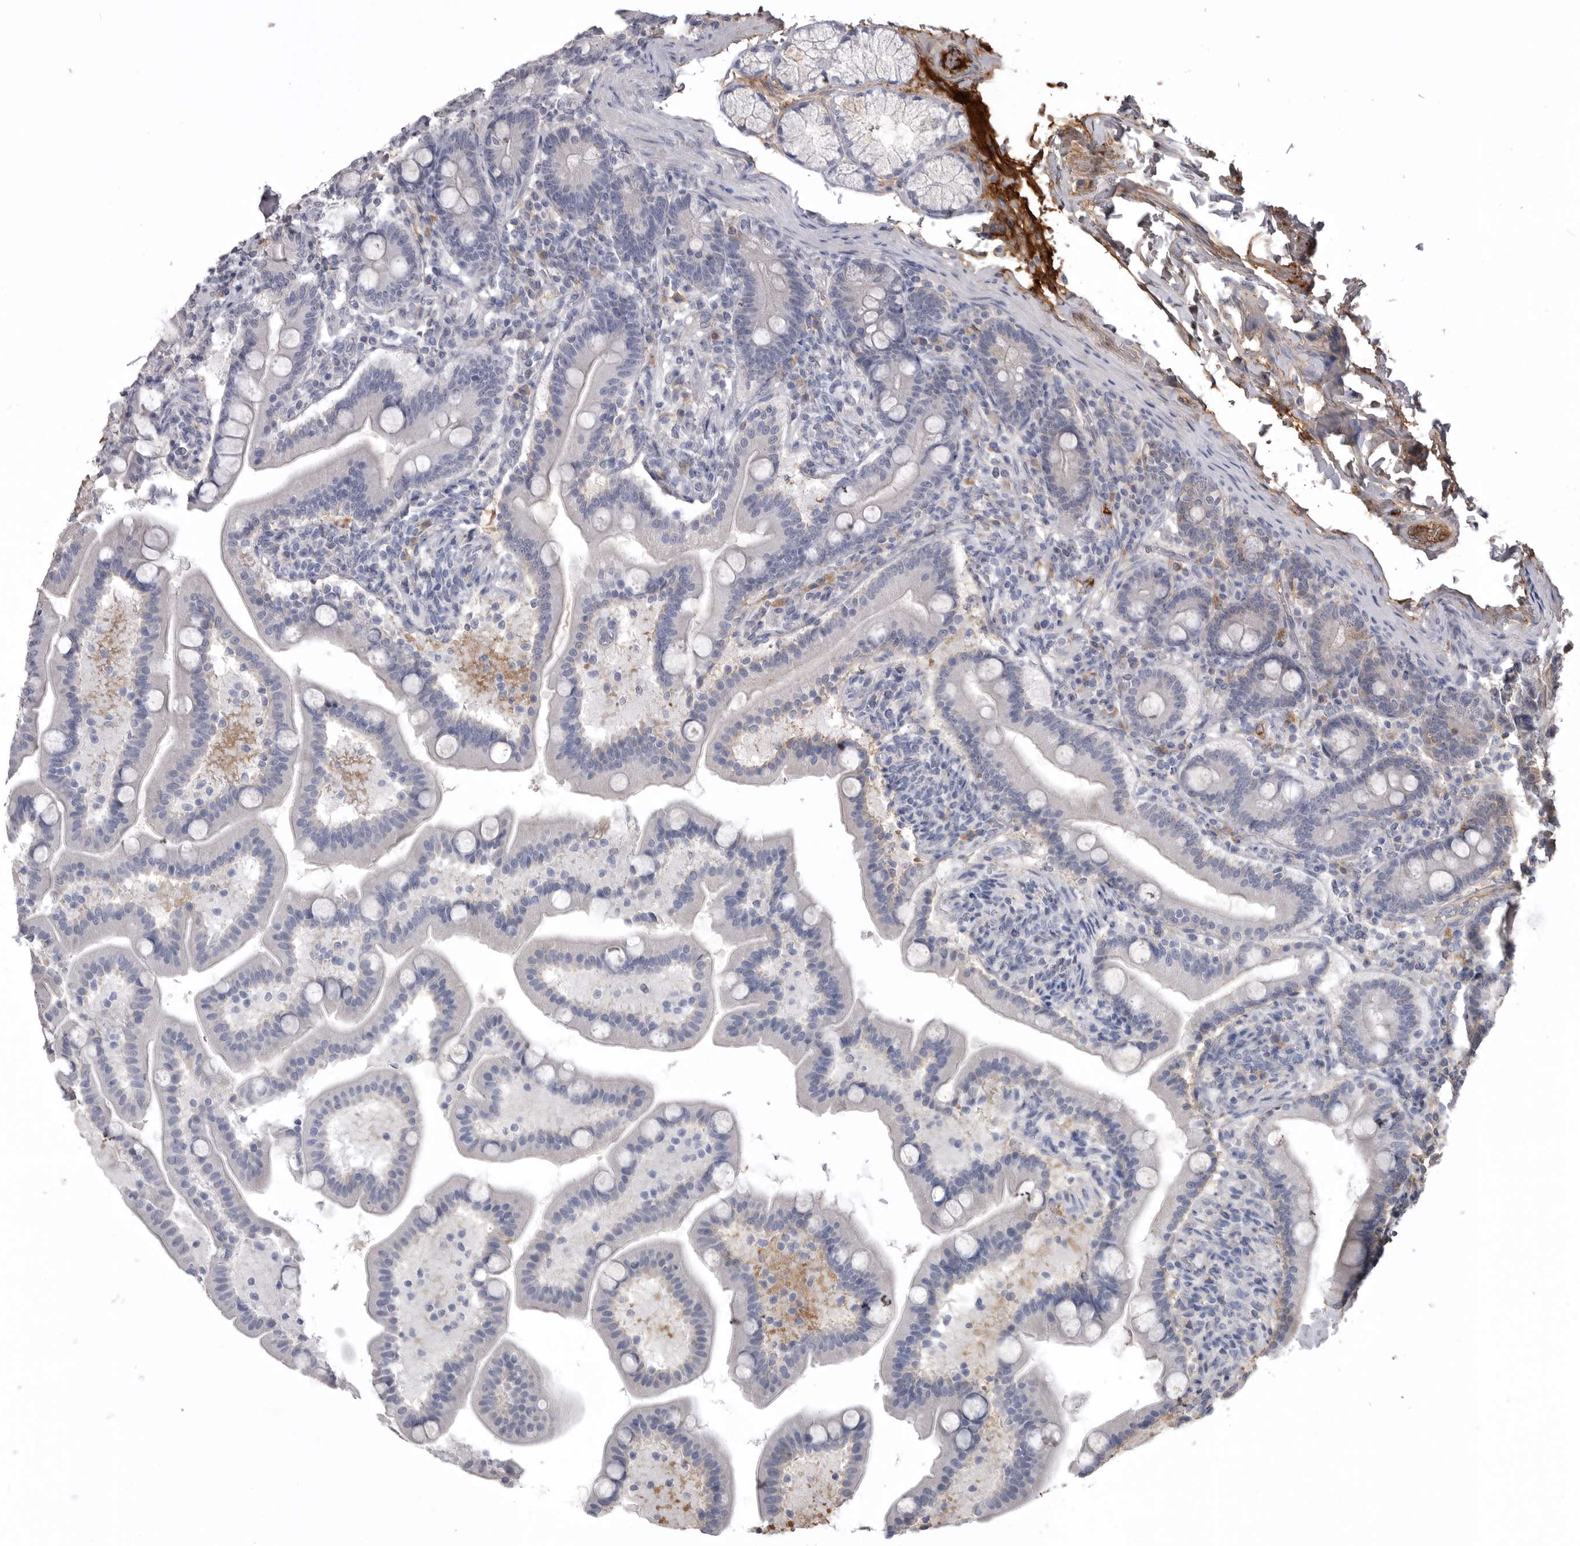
{"staining": {"intensity": "negative", "quantity": "none", "location": "none"}, "tissue": "duodenum", "cell_type": "Glandular cells", "image_type": "normal", "snomed": [{"axis": "morphology", "description": "Normal tissue, NOS"}, {"axis": "topography", "description": "Duodenum"}], "caption": "Immunohistochemical staining of benign duodenum reveals no significant staining in glandular cells. (Immunohistochemistry, brightfield microscopy, high magnification).", "gene": "AHSG", "patient": {"sex": "male", "age": 54}}